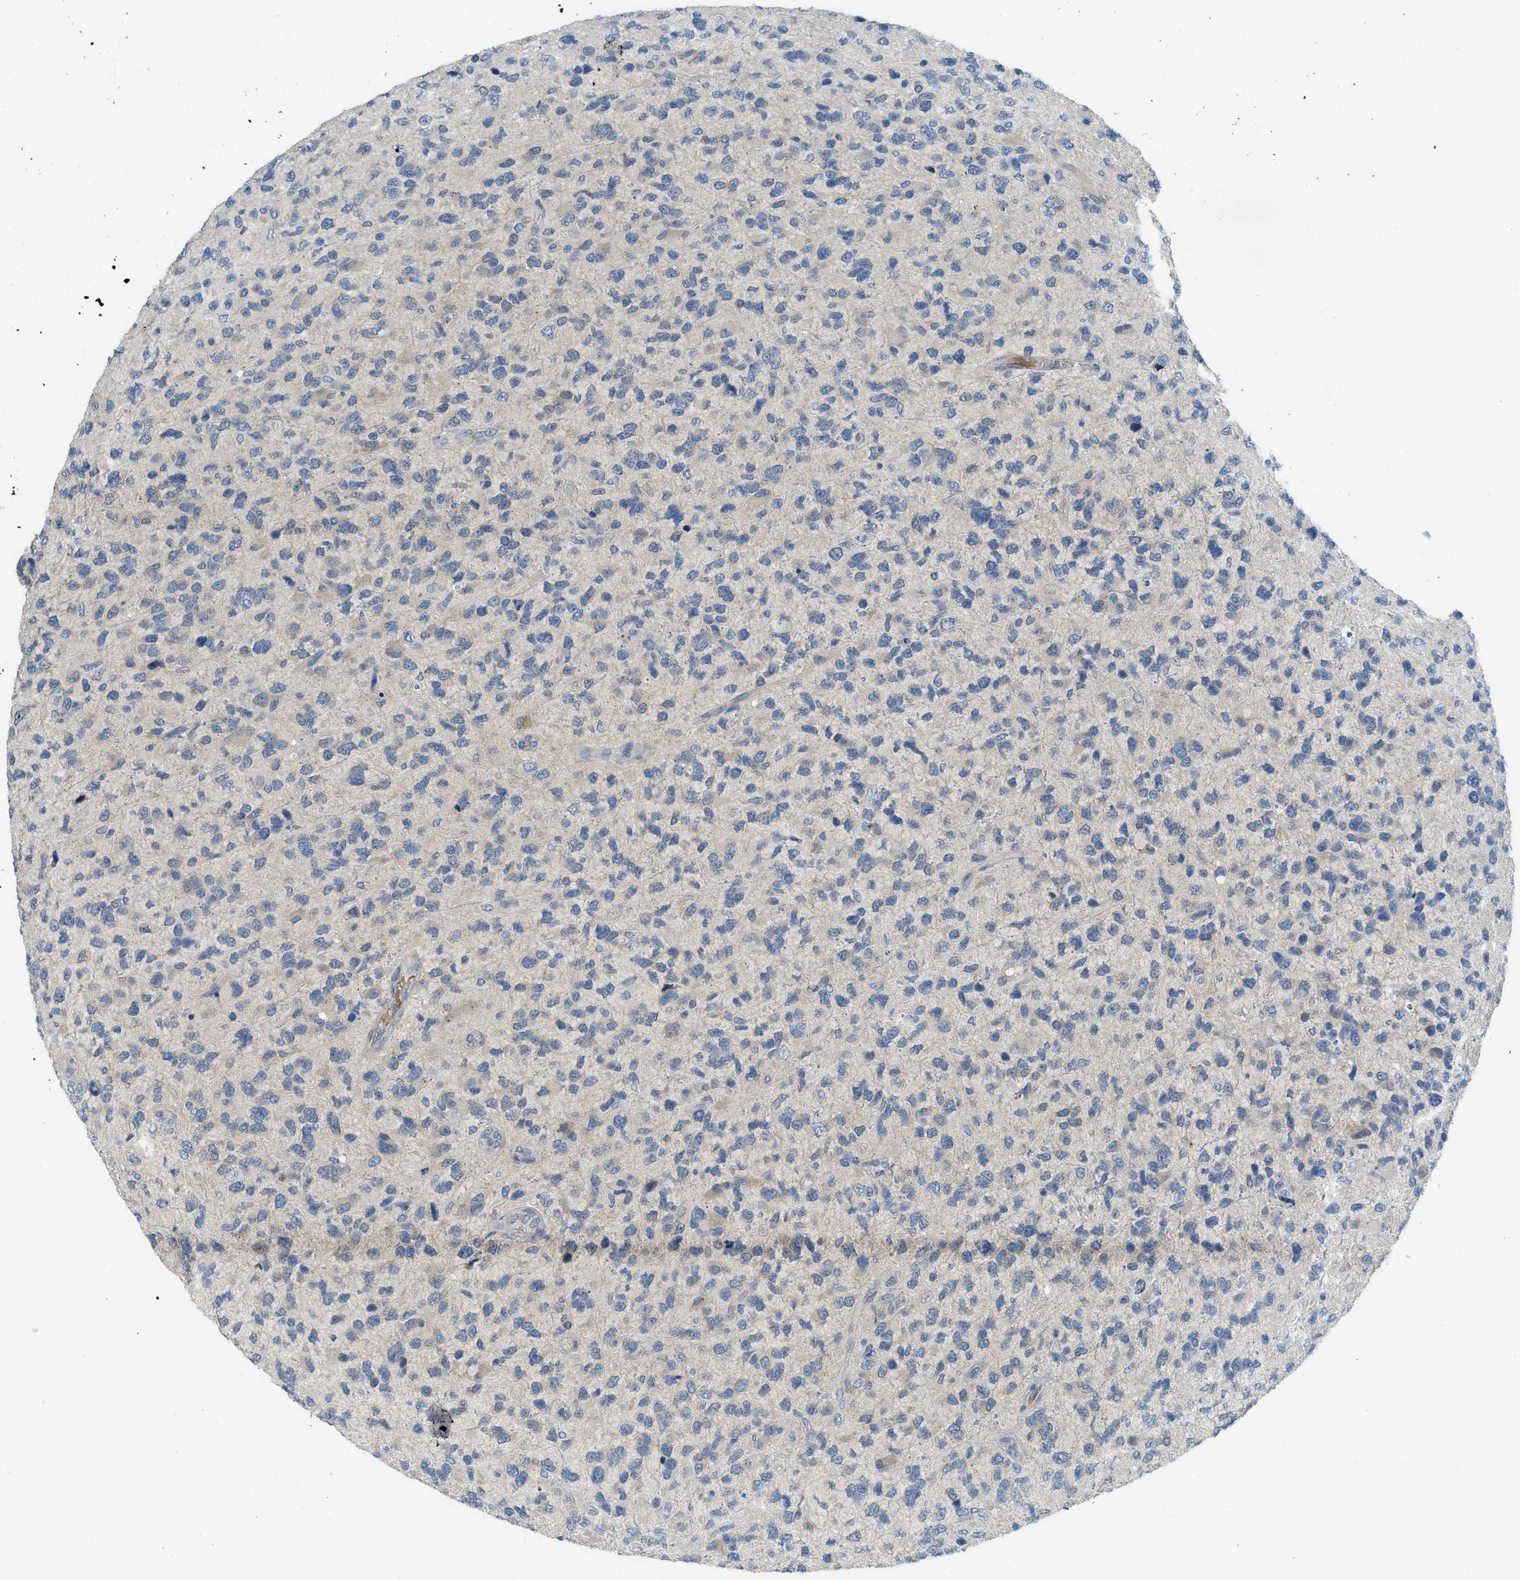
{"staining": {"intensity": "weak", "quantity": "25%-75%", "location": "cytoplasmic/membranous"}, "tissue": "glioma", "cell_type": "Tumor cells", "image_type": "cancer", "snomed": [{"axis": "morphology", "description": "Glioma, malignant, High grade"}, {"axis": "topography", "description": "Brain"}], "caption": "Tumor cells demonstrate low levels of weak cytoplasmic/membranous expression in about 25%-75% of cells in glioma. (DAB (3,3'-diaminobenzidine) IHC, brown staining for protein, blue staining for nuclei).", "gene": "TNFAIP1", "patient": {"sex": "female", "age": 58}}